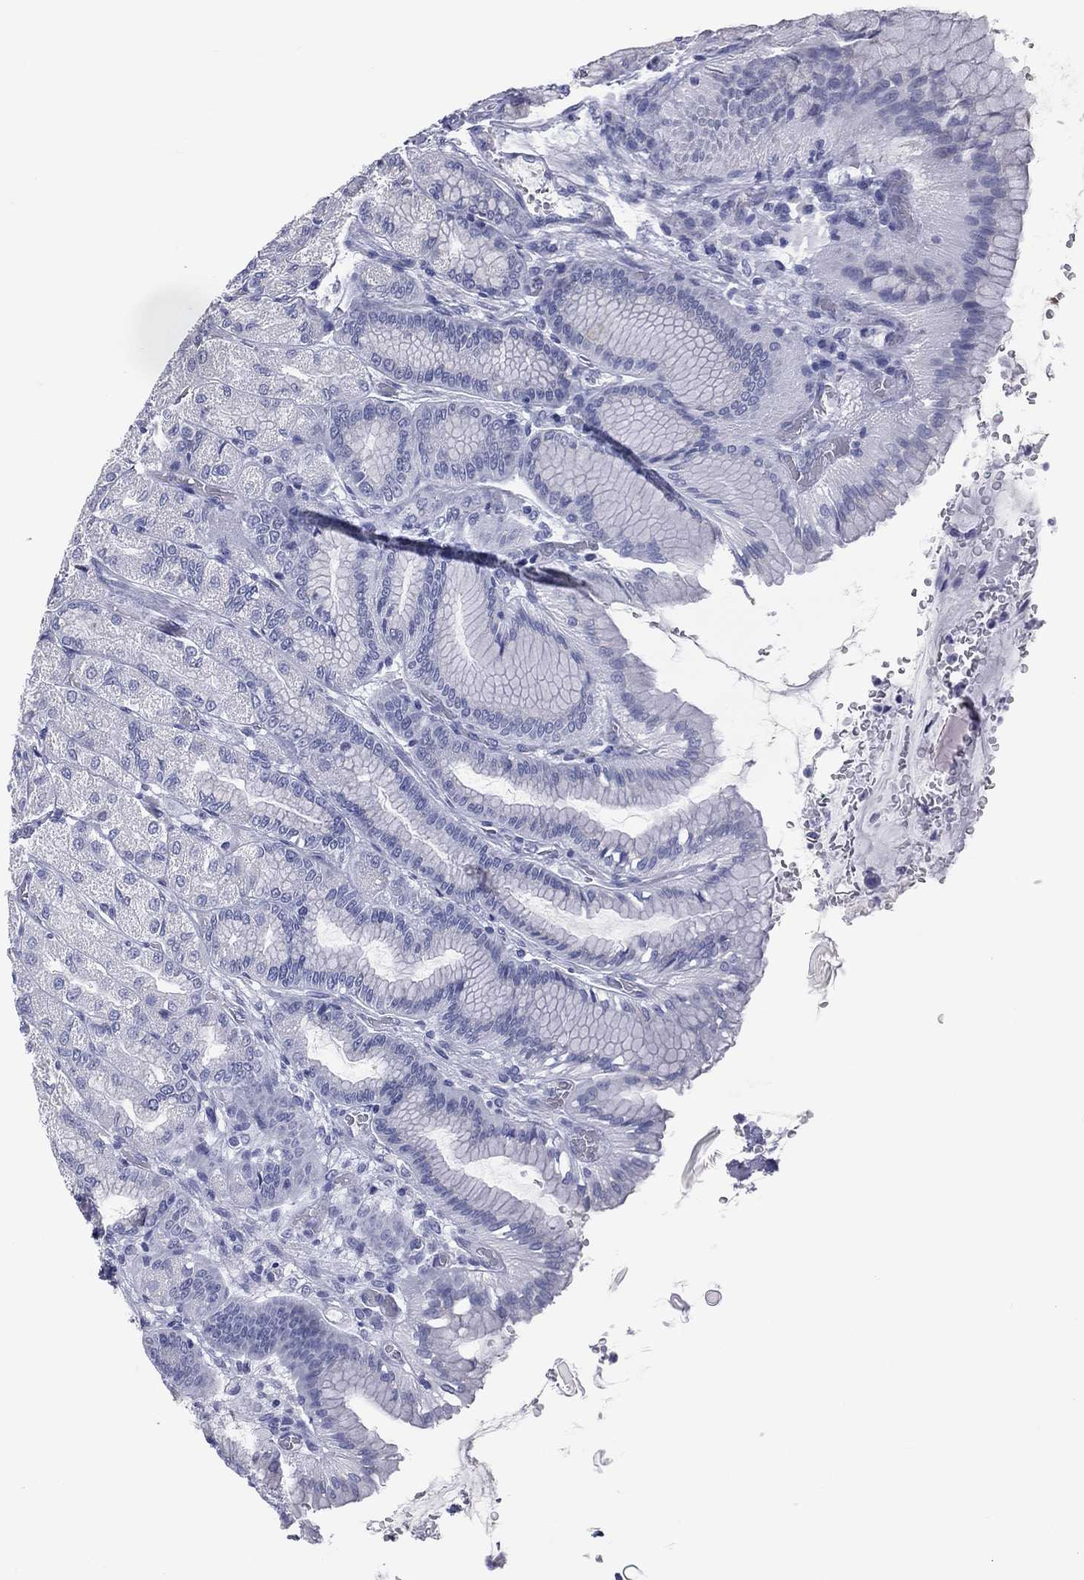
{"staining": {"intensity": "negative", "quantity": "none", "location": "none"}, "tissue": "stomach", "cell_type": "Glandular cells", "image_type": "normal", "snomed": [{"axis": "morphology", "description": "Normal tissue, NOS"}, {"axis": "morphology", "description": "Adenocarcinoma, NOS"}, {"axis": "morphology", "description": "Adenocarcinoma, High grade"}, {"axis": "topography", "description": "Stomach, upper"}, {"axis": "topography", "description": "Stomach"}], "caption": "IHC histopathology image of normal human stomach stained for a protein (brown), which reveals no positivity in glandular cells. (Immunohistochemistry (ihc), brightfield microscopy, high magnification).", "gene": "MLN", "patient": {"sex": "female", "age": 65}}